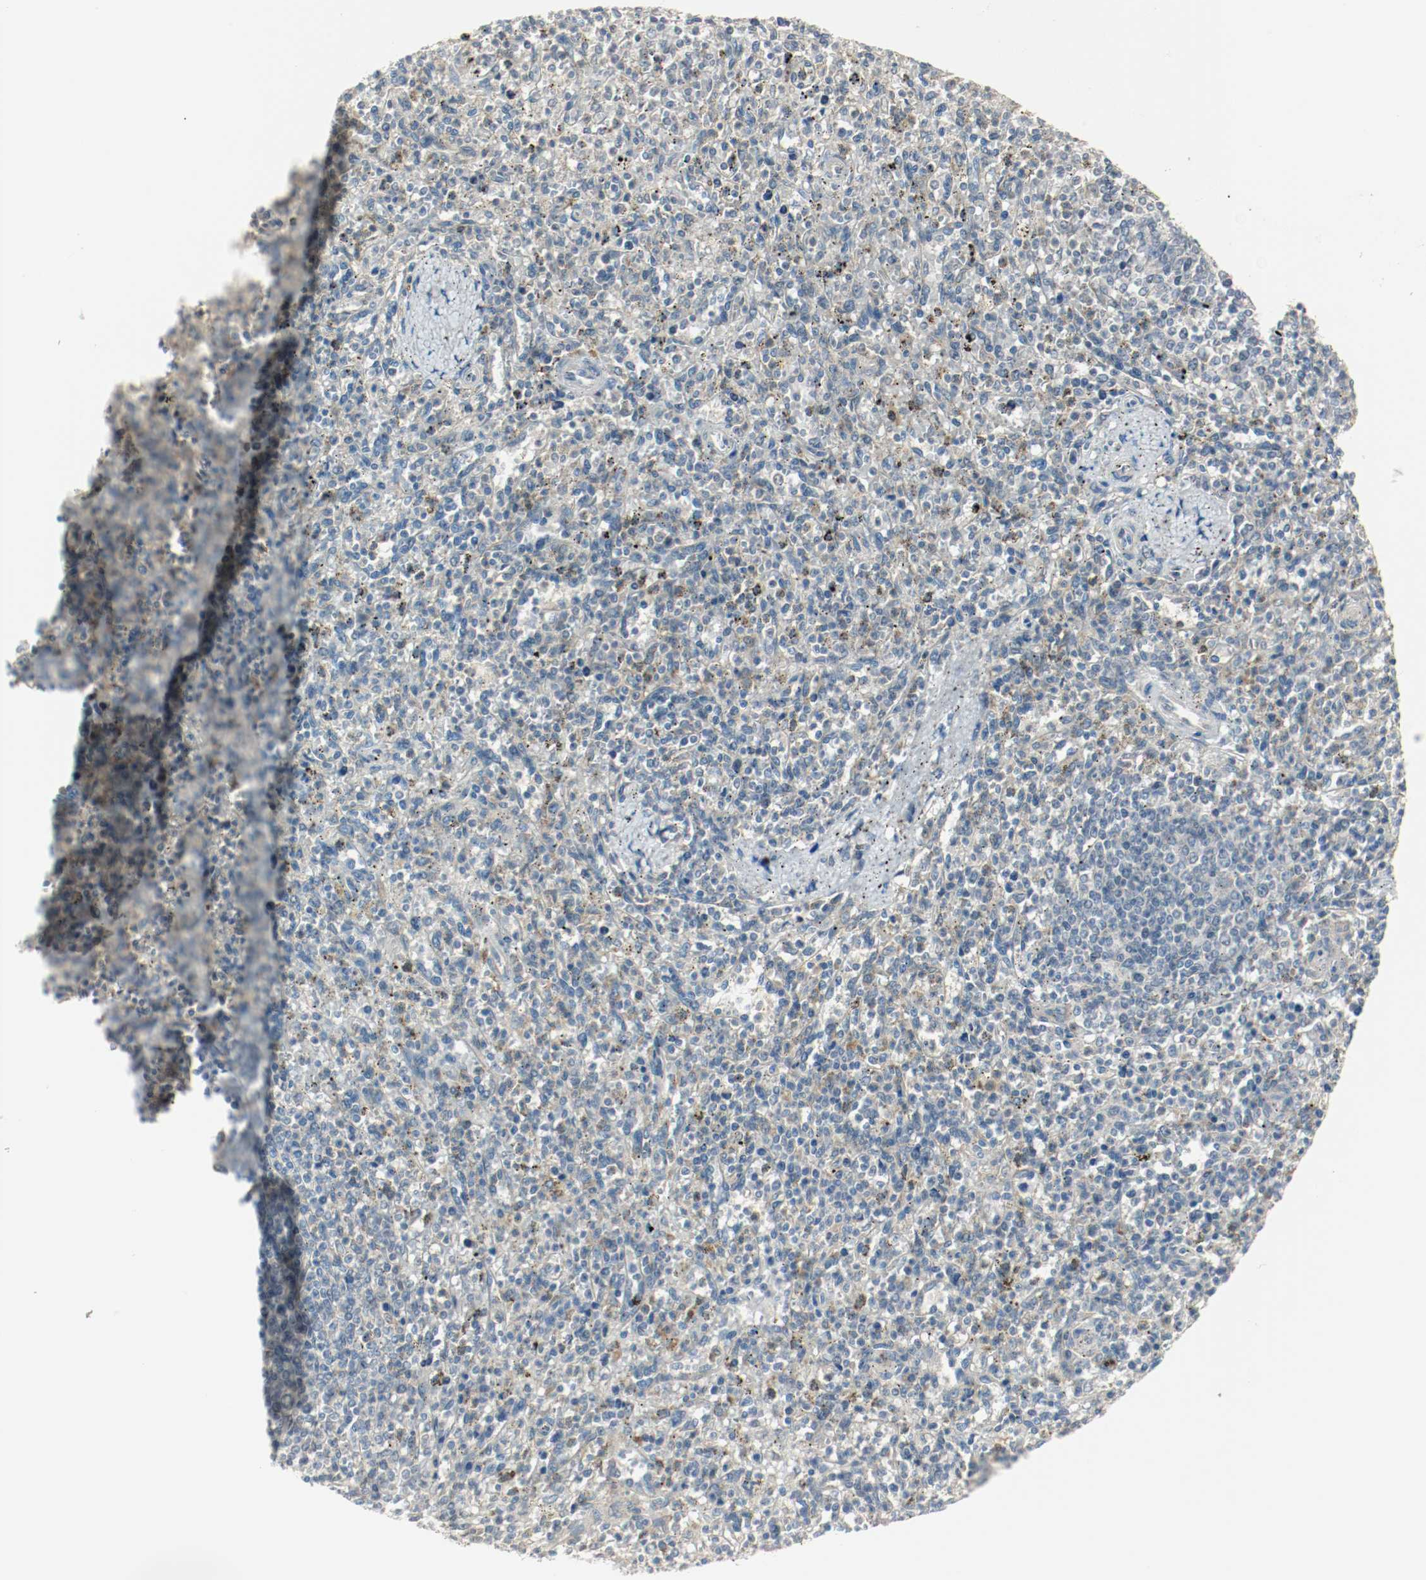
{"staining": {"intensity": "negative", "quantity": "none", "location": "none"}, "tissue": "spleen", "cell_type": "Cells in red pulp", "image_type": "normal", "snomed": [{"axis": "morphology", "description": "Normal tissue, NOS"}, {"axis": "topography", "description": "Spleen"}], "caption": "Human spleen stained for a protein using immunohistochemistry (IHC) reveals no expression in cells in red pulp.", "gene": "MELTF", "patient": {"sex": "male", "age": 72}}